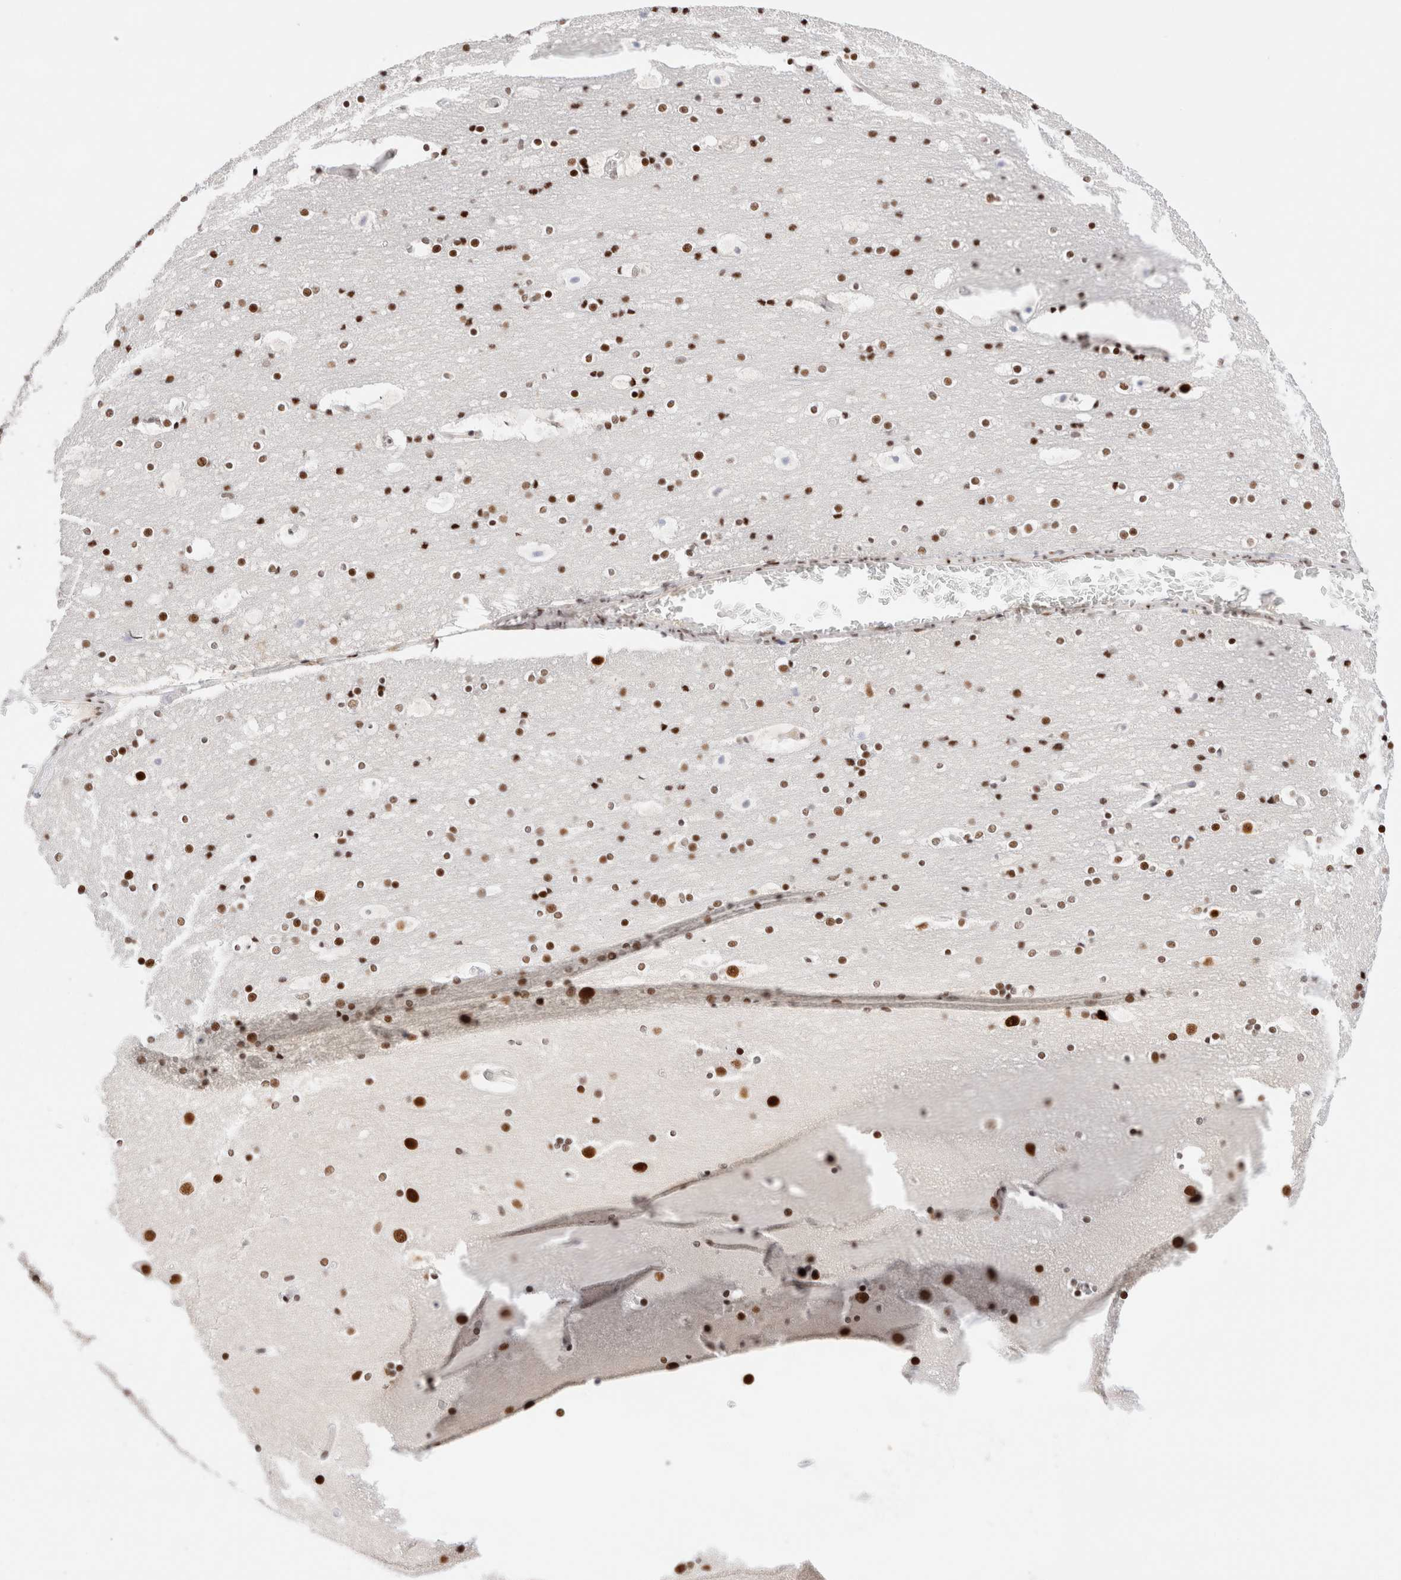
{"staining": {"intensity": "moderate", "quantity": ">75%", "location": "nuclear"}, "tissue": "cerebral cortex", "cell_type": "Endothelial cells", "image_type": "normal", "snomed": [{"axis": "morphology", "description": "Normal tissue, NOS"}, {"axis": "topography", "description": "Cerebral cortex"}], "caption": "DAB (3,3'-diaminobenzidine) immunohistochemical staining of unremarkable human cerebral cortex displays moderate nuclear protein positivity in about >75% of endothelial cells.", "gene": "ZNF282", "patient": {"sex": "male", "age": 57}}